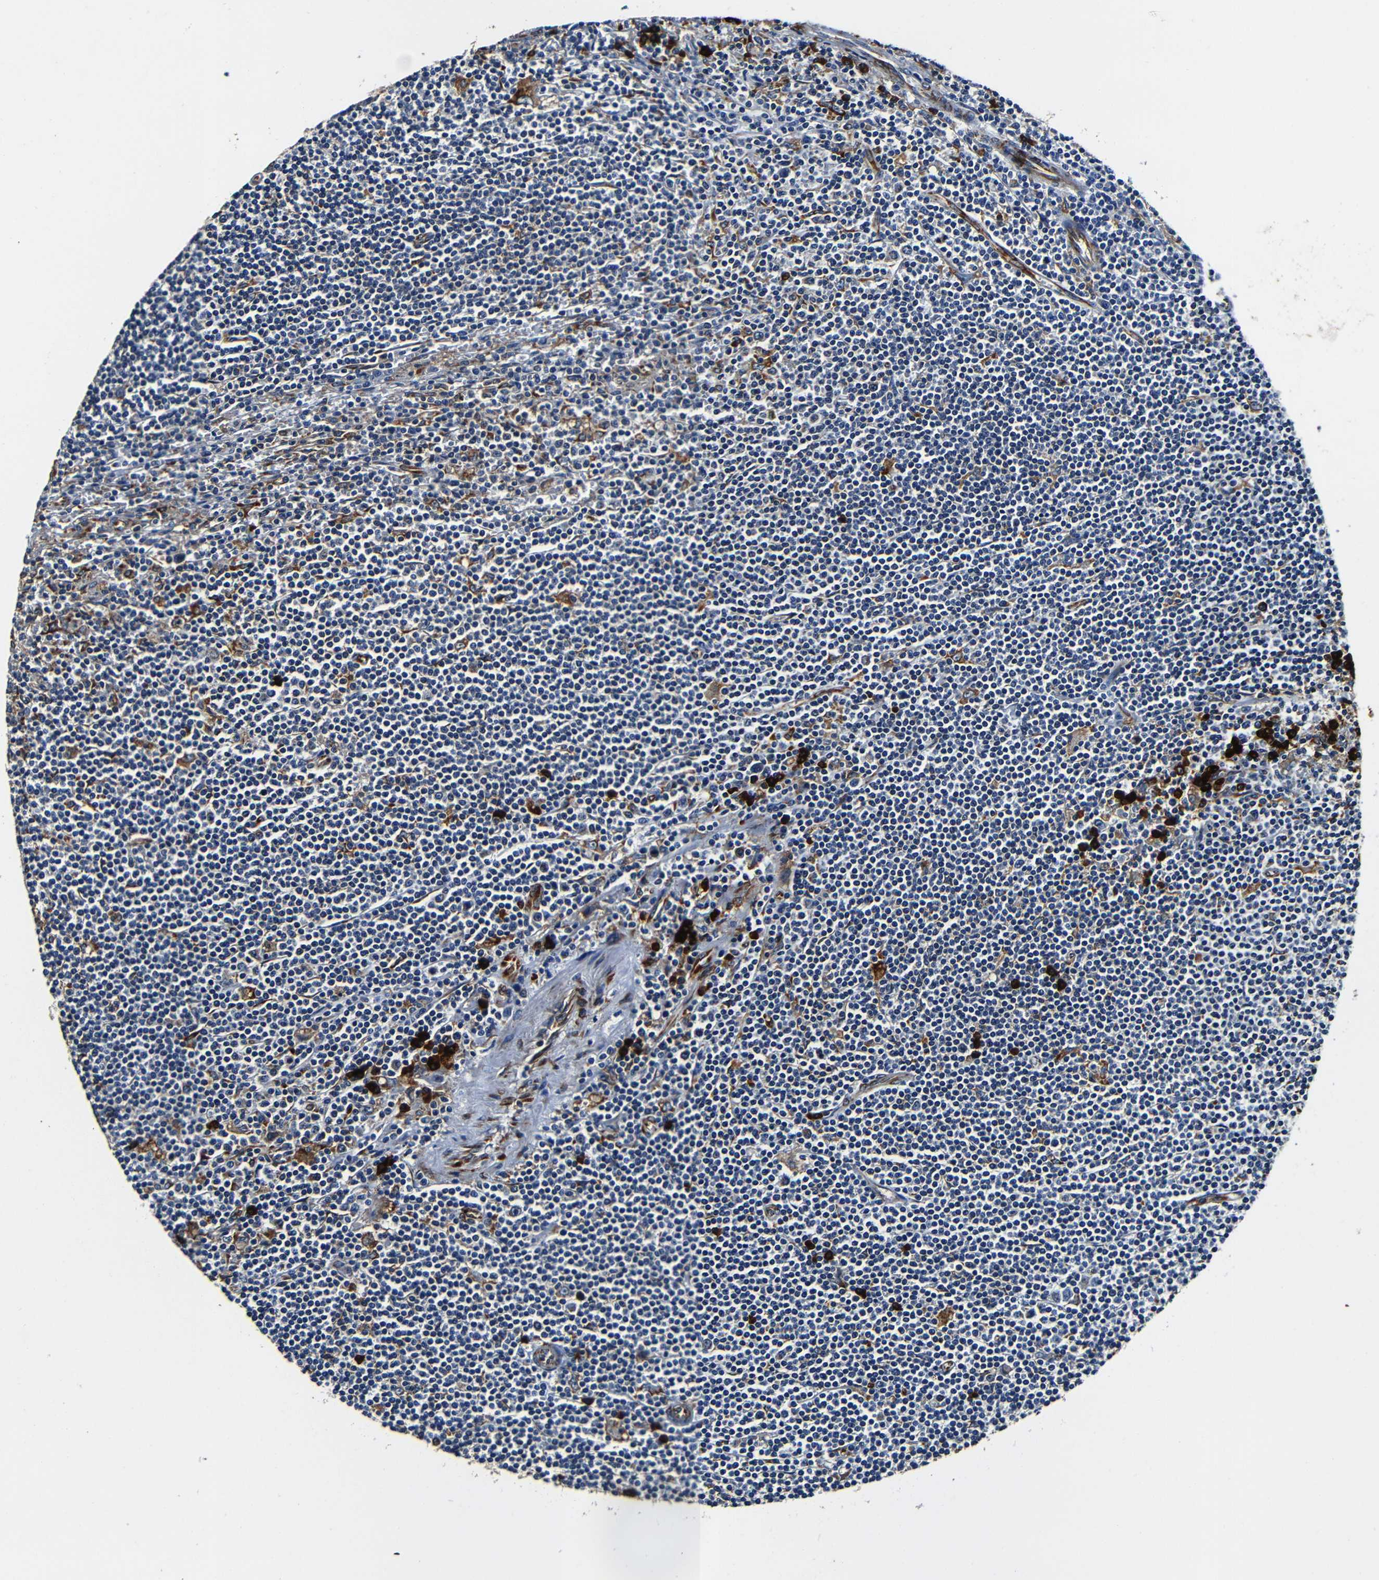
{"staining": {"intensity": "negative", "quantity": "none", "location": "none"}, "tissue": "lymphoma", "cell_type": "Tumor cells", "image_type": "cancer", "snomed": [{"axis": "morphology", "description": "Malignant lymphoma, non-Hodgkin's type, Low grade"}, {"axis": "topography", "description": "Spleen"}], "caption": "Human lymphoma stained for a protein using IHC shows no staining in tumor cells.", "gene": "RRBP1", "patient": {"sex": "male", "age": 76}}